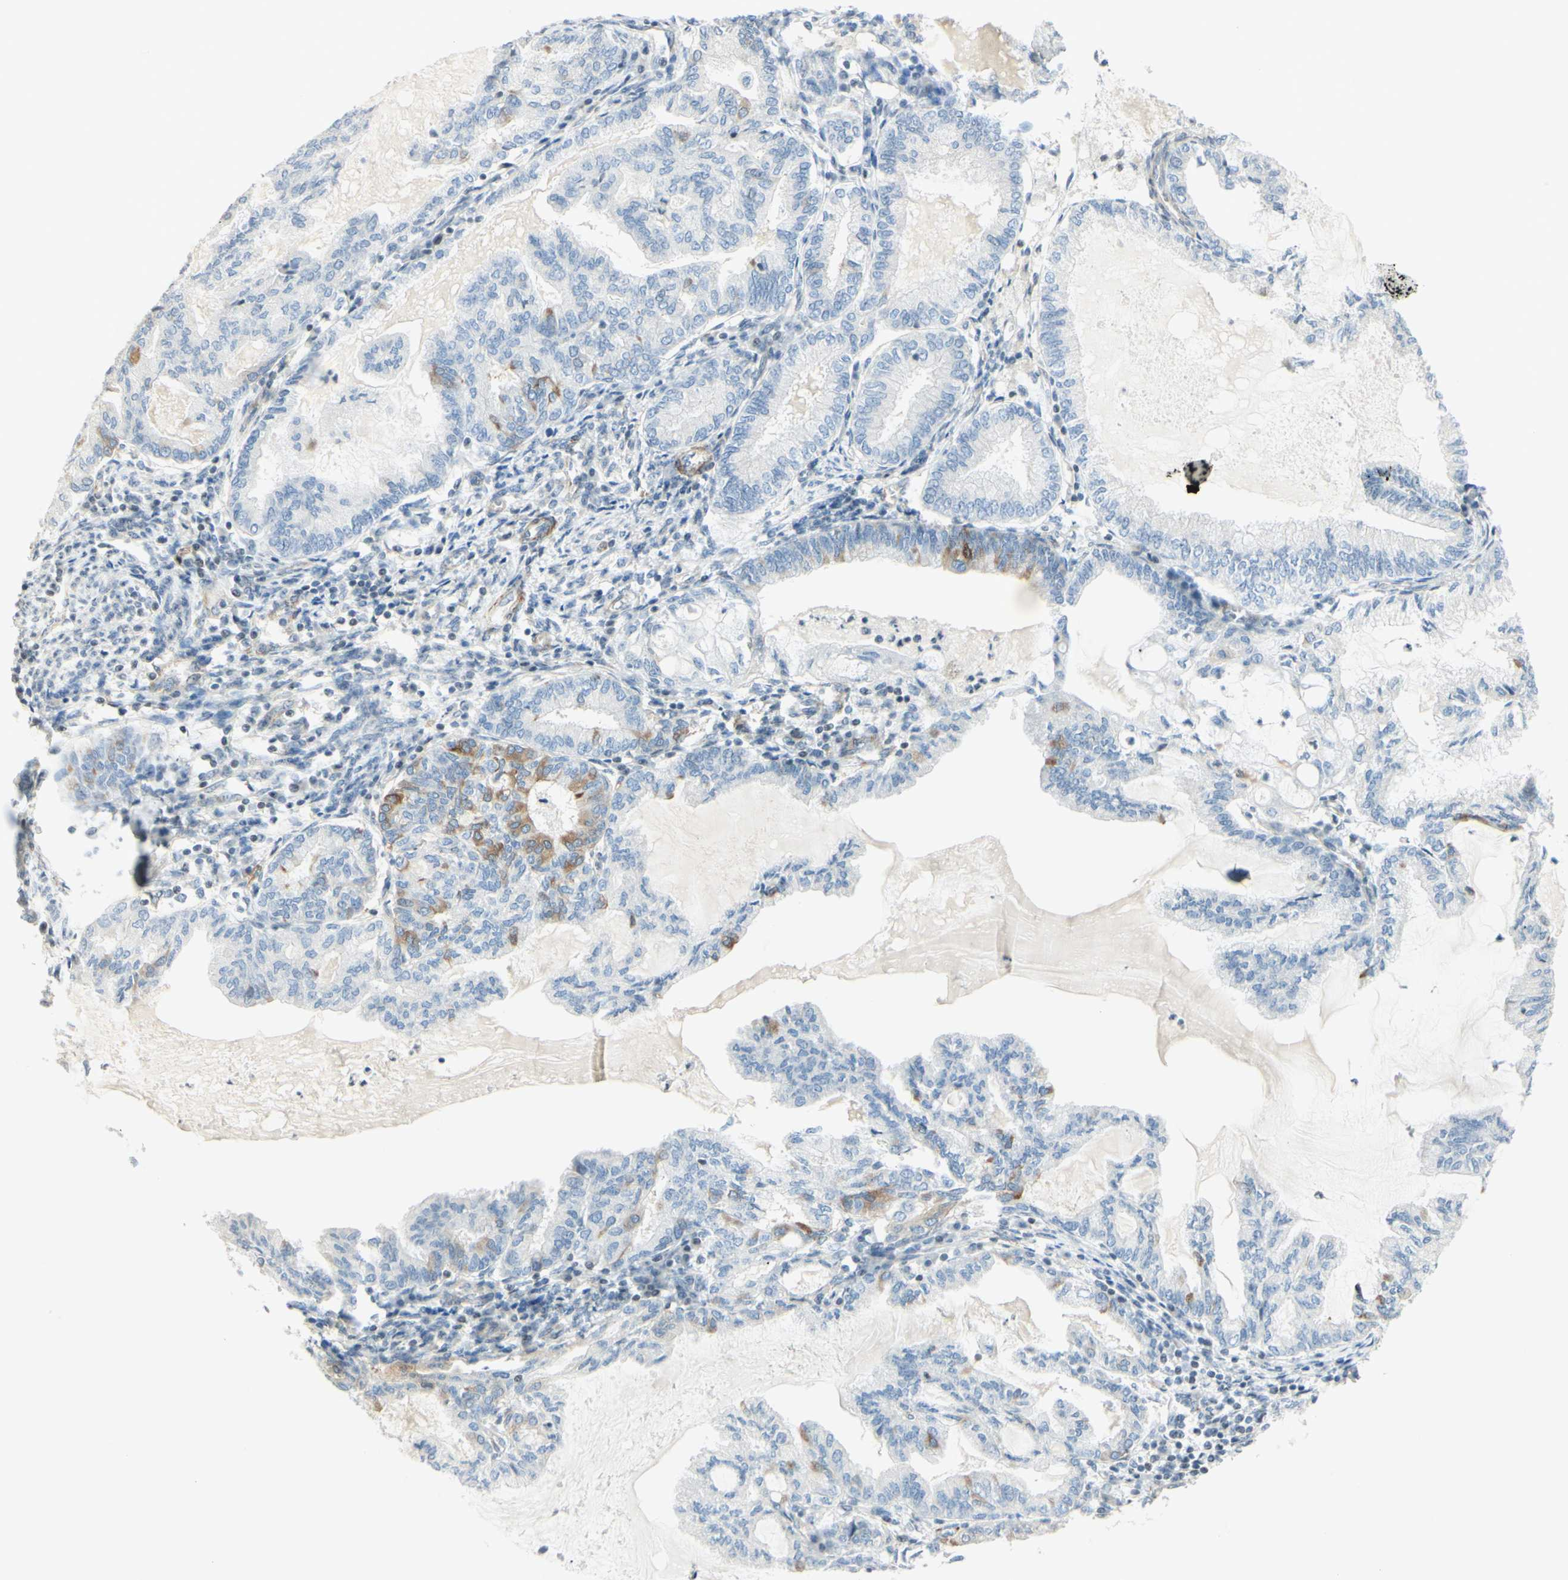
{"staining": {"intensity": "moderate", "quantity": "<25%", "location": "cytoplasmic/membranous"}, "tissue": "endometrial cancer", "cell_type": "Tumor cells", "image_type": "cancer", "snomed": [{"axis": "morphology", "description": "Adenocarcinoma, NOS"}, {"axis": "topography", "description": "Endometrium"}], "caption": "Immunohistochemical staining of human endometrial adenocarcinoma reveals low levels of moderate cytoplasmic/membranous positivity in approximately <25% of tumor cells.", "gene": "MAP1B", "patient": {"sex": "female", "age": 86}}